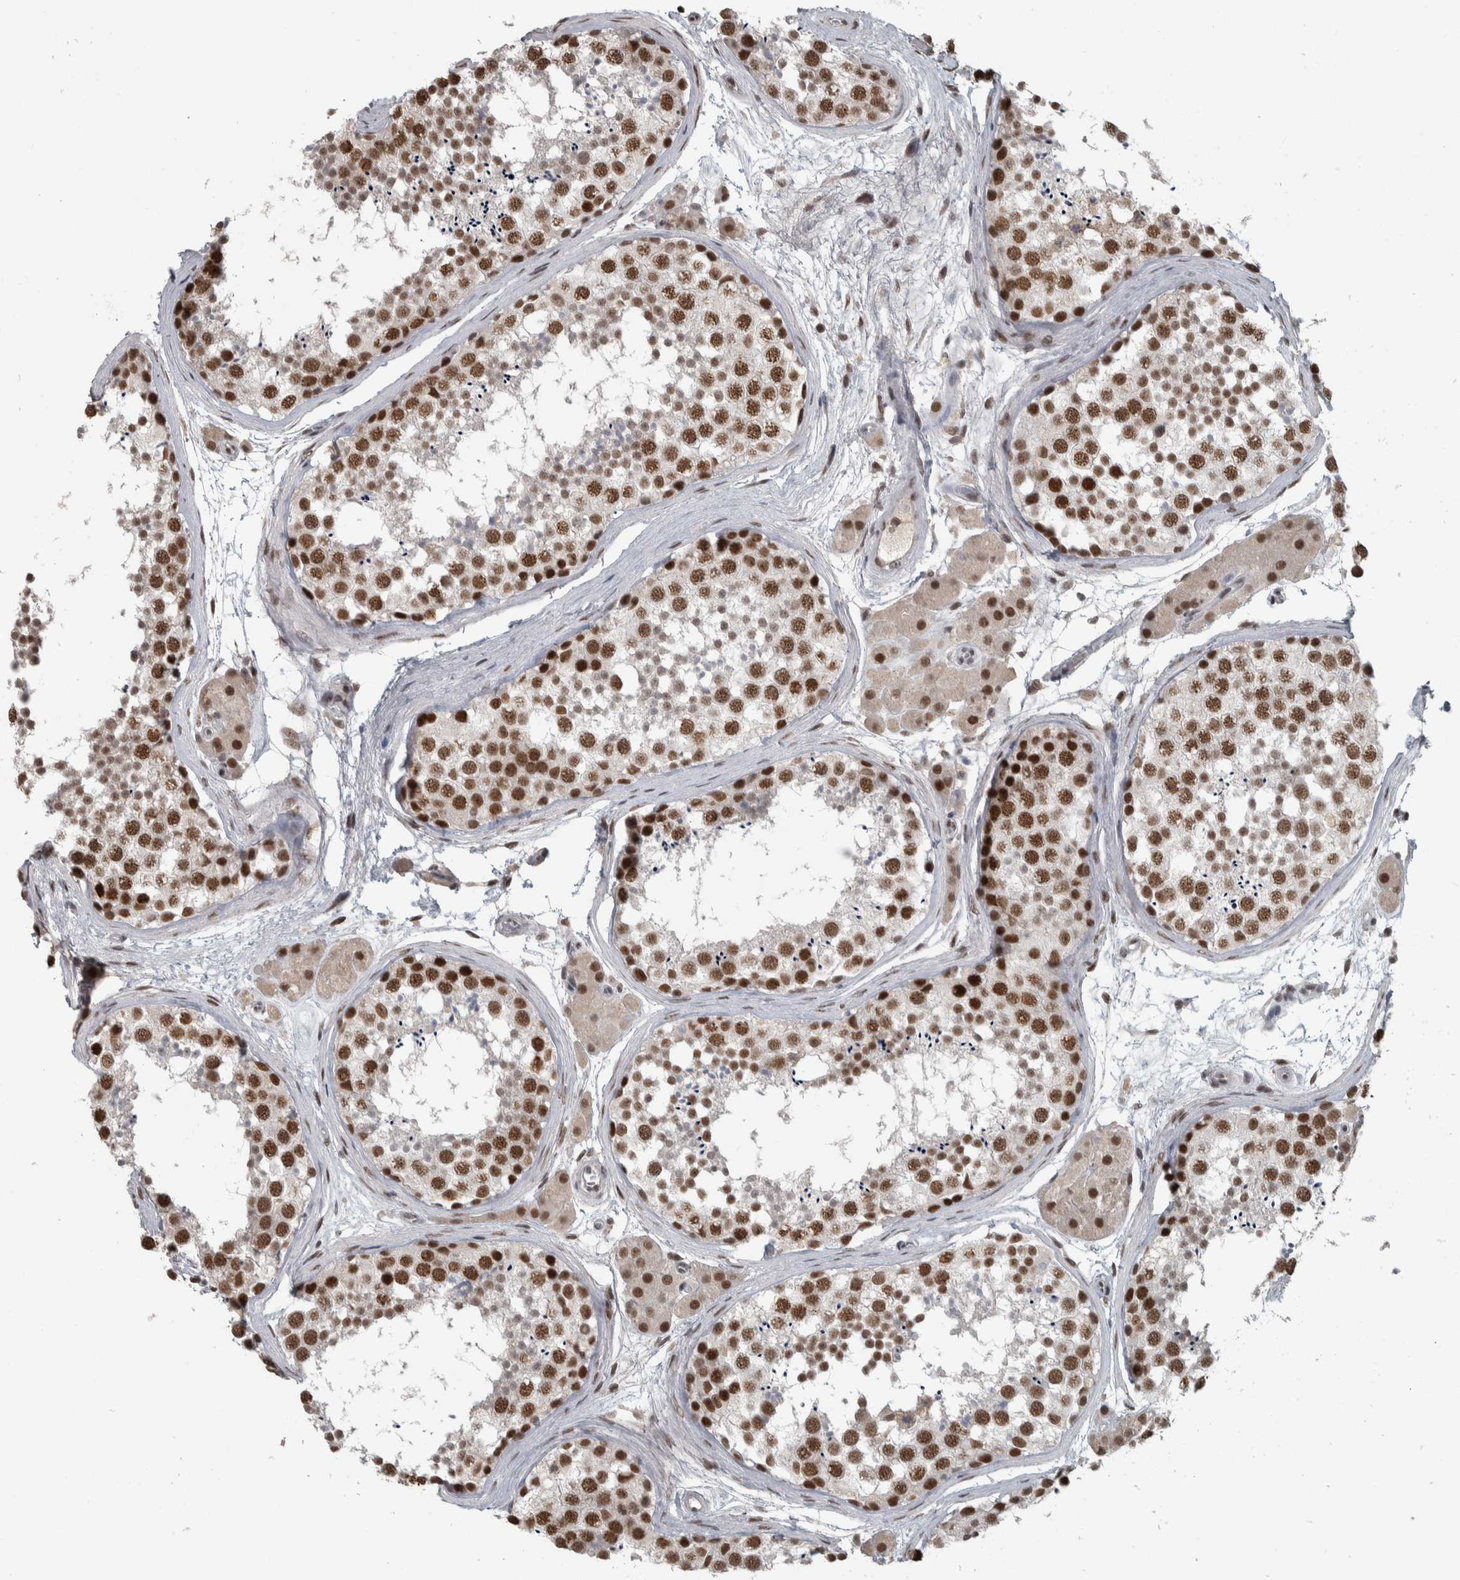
{"staining": {"intensity": "strong", "quantity": ">75%", "location": "nuclear"}, "tissue": "testis", "cell_type": "Cells in seminiferous ducts", "image_type": "normal", "snomed": [{"axis": "morphology", "description": "Normal tissue, NOS"}, {"axis": "topography", "description": "Testis"}], "caption": "Immunohistochemical staining of benign testis reveals >75% levels of strong nuclear protein staining in approximately >75% of cells in seminiferous ducts. The protein of interest is stained brown, and the nuclei are stained in blue (DAB IHC with brightfield microscopy, high magnification).", "gene": "DDX42", "patient": {"sex": "male", "age": 56}}